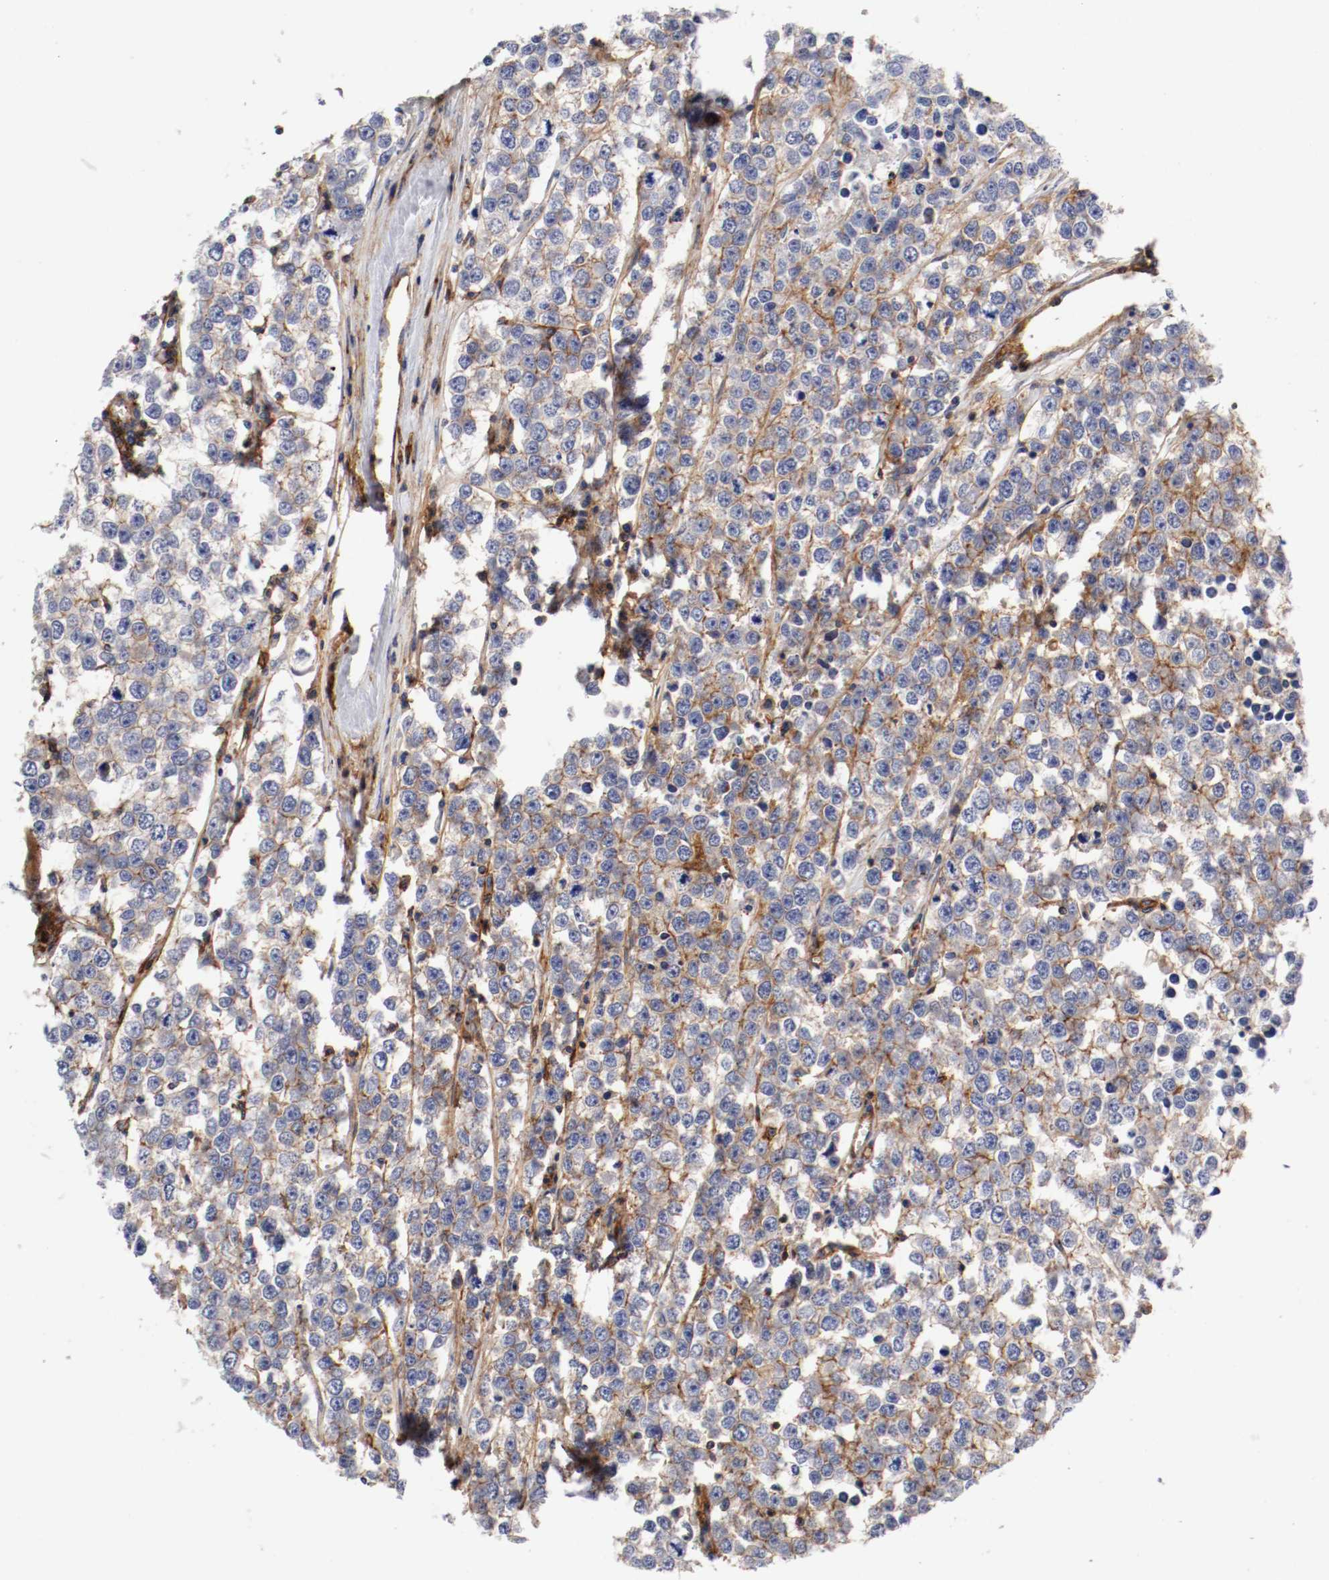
{"staining": {"intensity": "moderate", "quantity": "<25%", "location": "cytoplasmic/membranous"}, "tissue": "testis cancer", "cell_type": "Tumor cells", "image_type": "cancer", "snomed": [{"axis": "morphology", "description": "Seminoma, NOS"}, {"axis": "morphology", "description": "Carcinoma, Embryonal, NOS"}, {"axis": "topography", "description": "Testis"}], "caption": "A low amount of moderate cytoplasmic/membranous positivity is identified in about <25% of tumor cells in testis cancer tissue. Nuclei are stained in blue.", "gene": "IFITM1", "patient": {"sex": "male", "age": 52}}